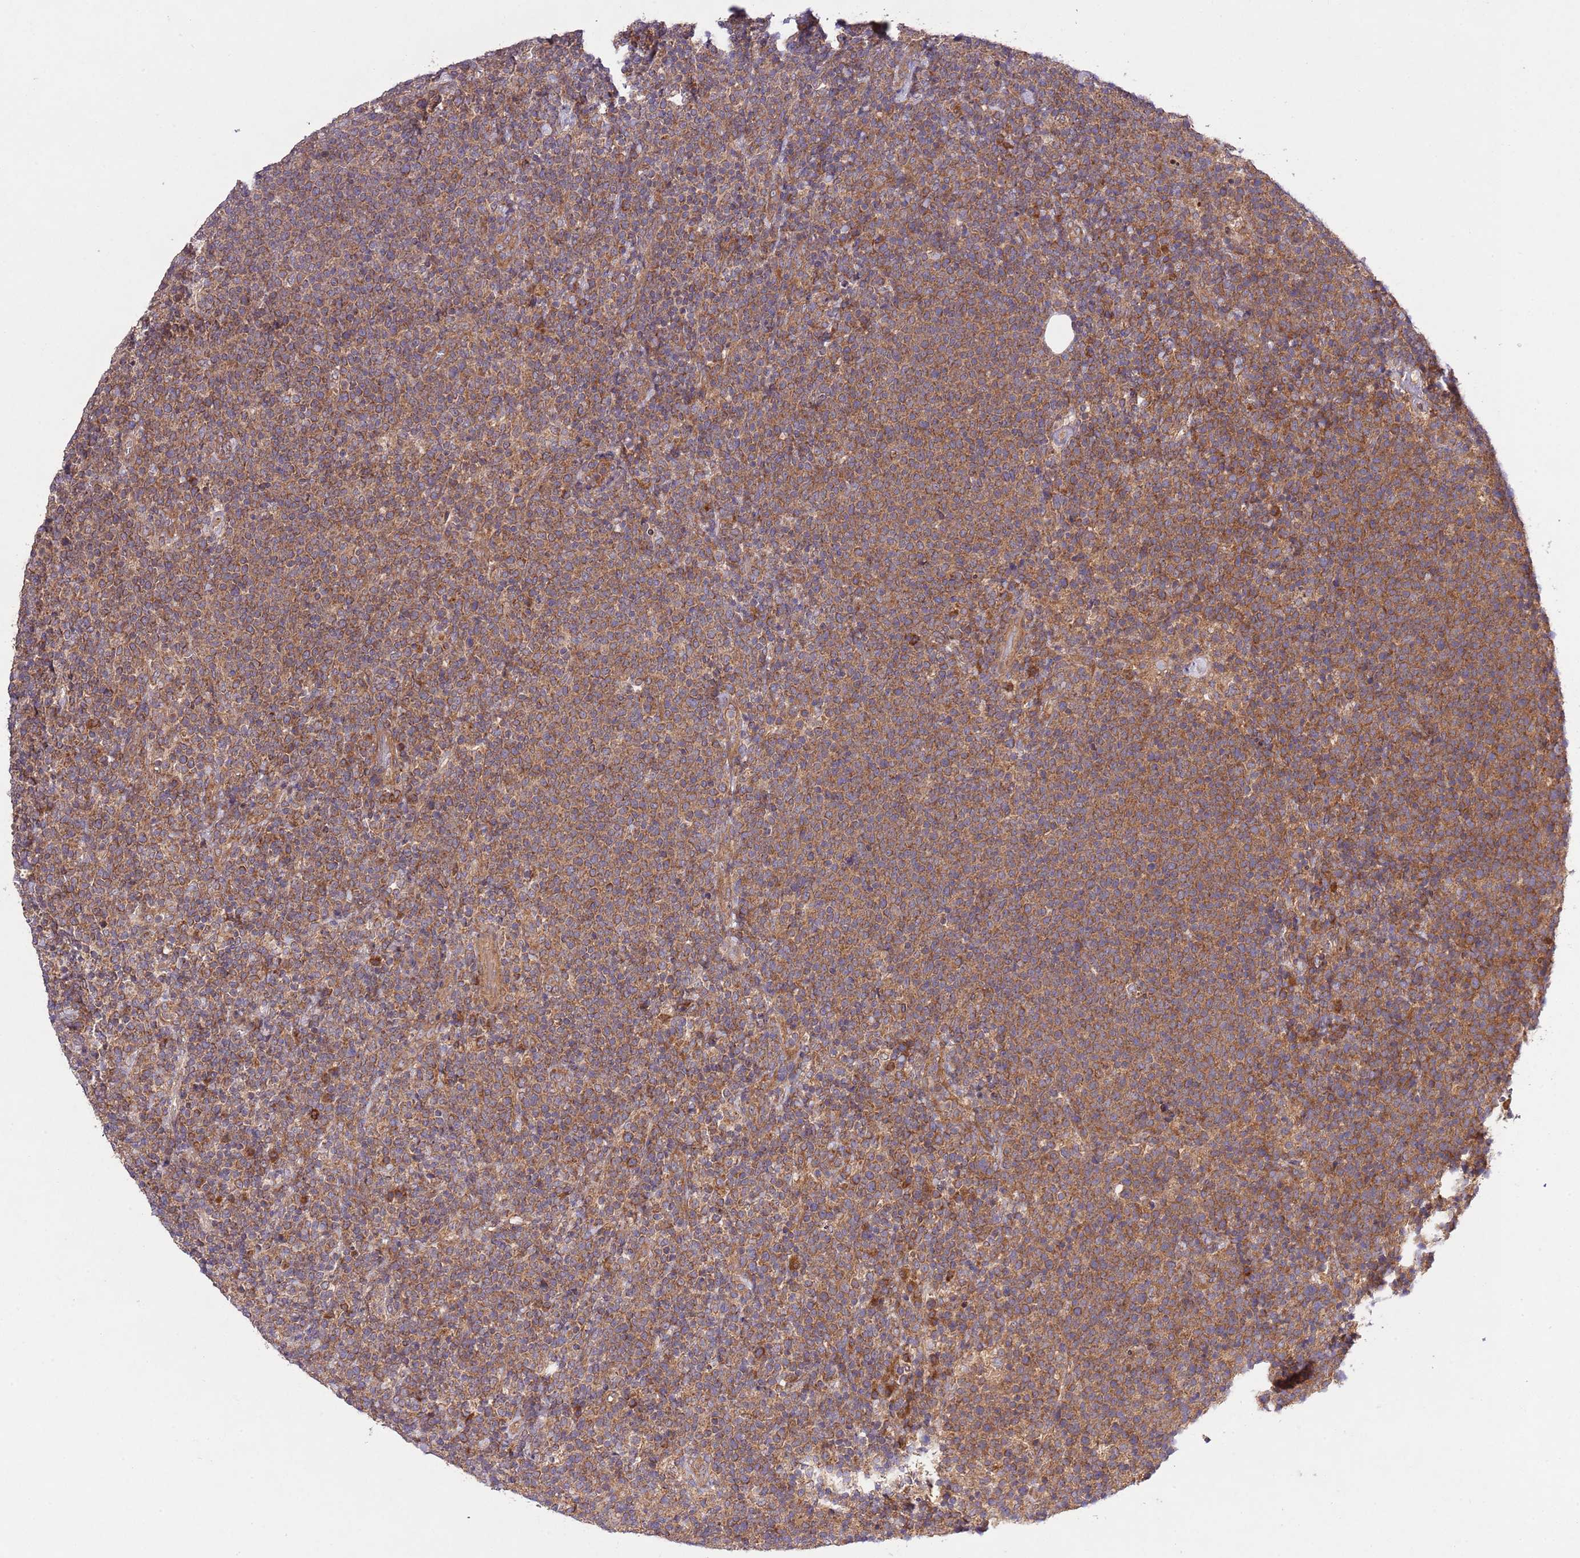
{"staining": {"intensity": "strong", "quantity": ">75%", "location": "cytoplasmic/membranous"}, "tissue": "lymphoma", "cell_type": "Tumor cells", "image_type": "cancer", "snomed": [{"axis": "morphology", "description": "Malignant lymphoma, non-Hodgkin's type, High grade"}, {"axis": "topography", "description": "Lymph node"}], "caption": "The micrograph shows staining of high-grade malignant lymphoma, non-Hodgkin's type, revealing strong cytoplasmic/membranous protein staining (brown color) within tumor cells. The staining was performed using DAB to visualize the protein expression in brown, while the nuclei were stained in blue with hematoxylin (Magnification: 20x).", "gene": "MFNG", "patient": {"sex": "male", "age": 61}}